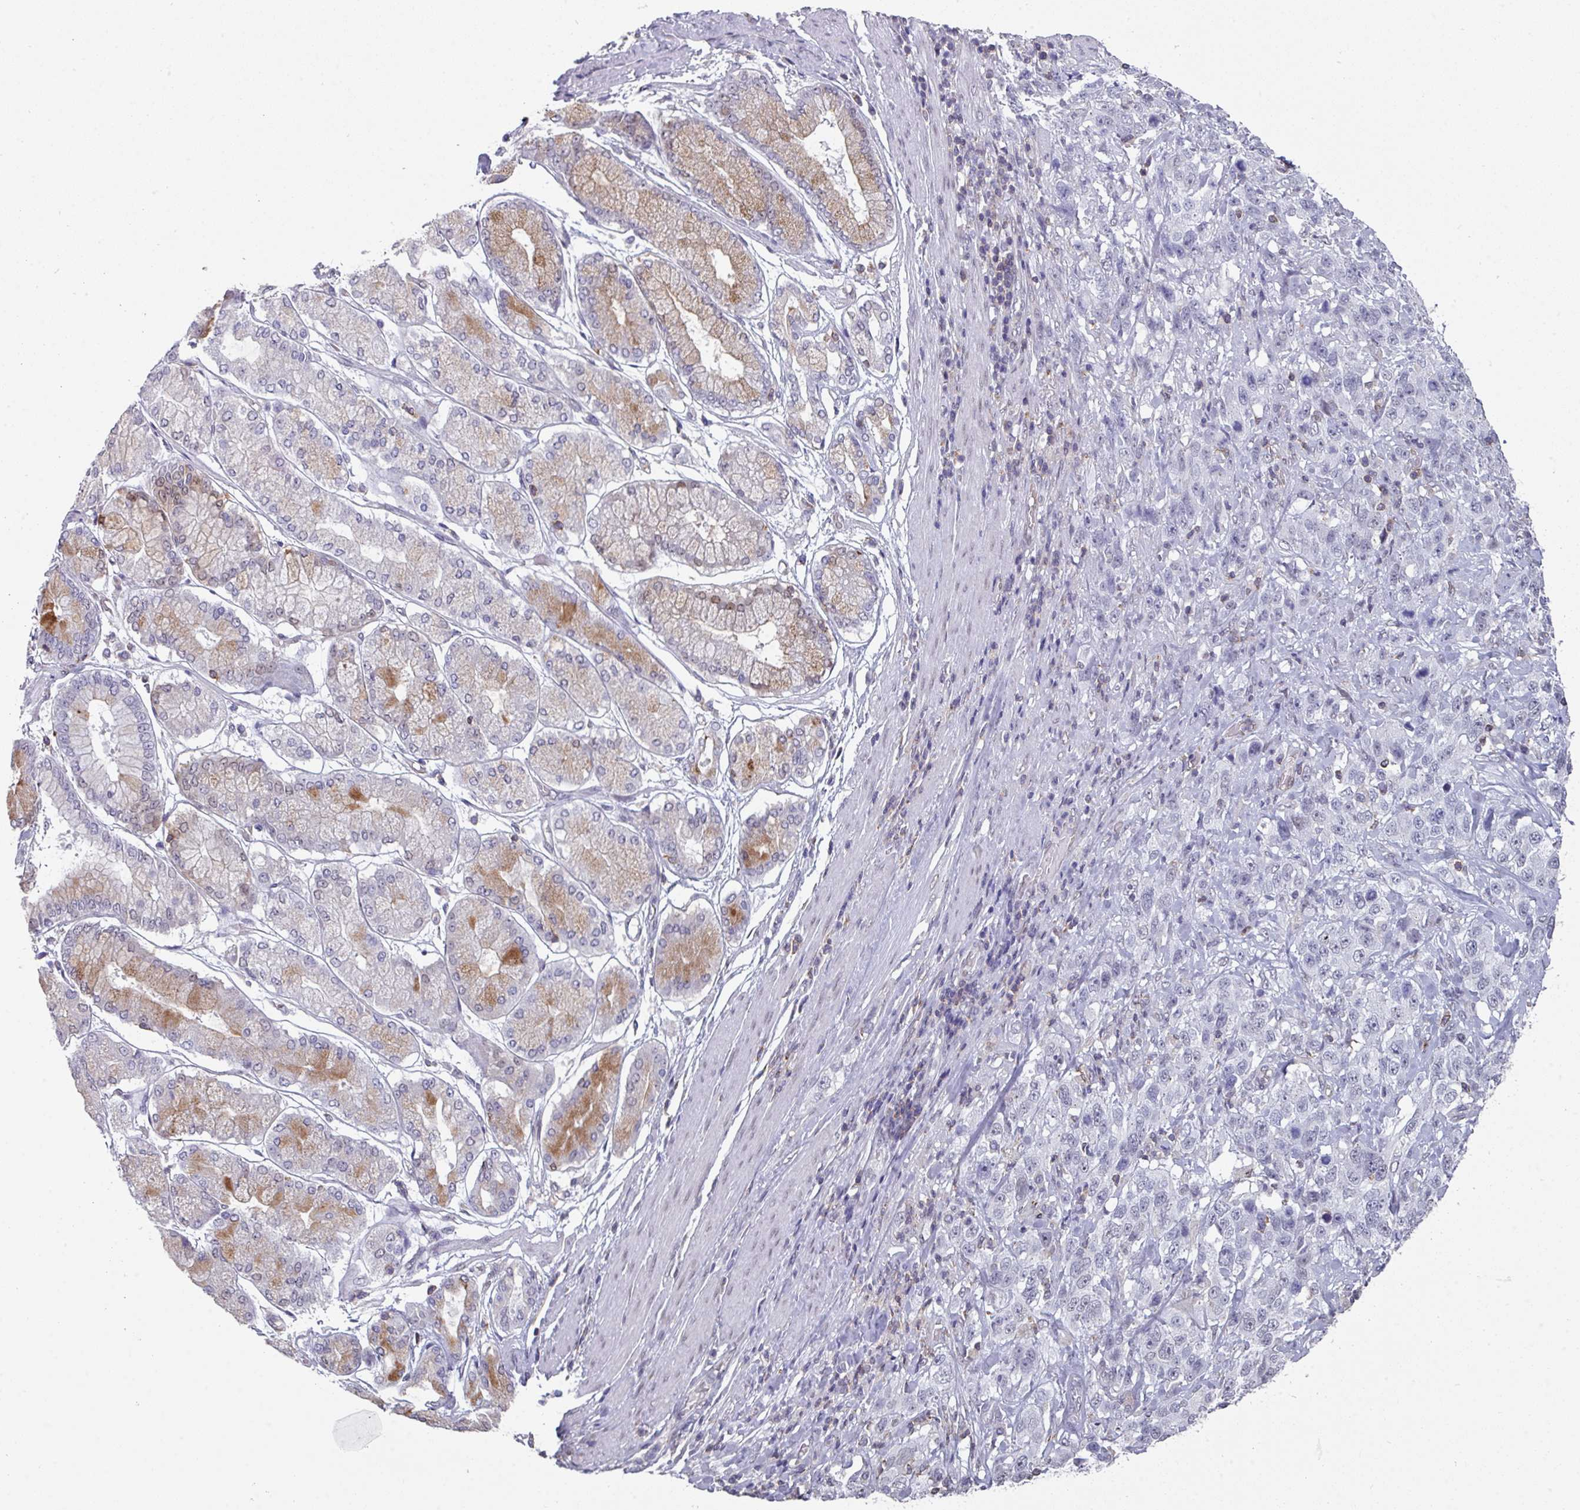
{"staining": {"intensity": "negative", "quantity": "none", "location": "none"}, "tissue": "stomach cancer", "cell_type": "Tumor cells", "image_type": "cancer", "snomed": [{"axis": "morphology", "description": "Normal tissue, NOS"}, {"axis": "morphology", "description": "Adenocarcinoma, NOS"}, {"axis": "topography", "description": "Lymph node"}, {"axis": "topography", "description": "Stomach"}], "caption": "An immunohistochemistry (IHC) micrograph of adenocarcinoma (stomach) is shown. There is no staining in tumor cells of adenocarcinoma (stomach).", "gene": "RASAL3", "patient": {"sex": "male", "age": 48}}